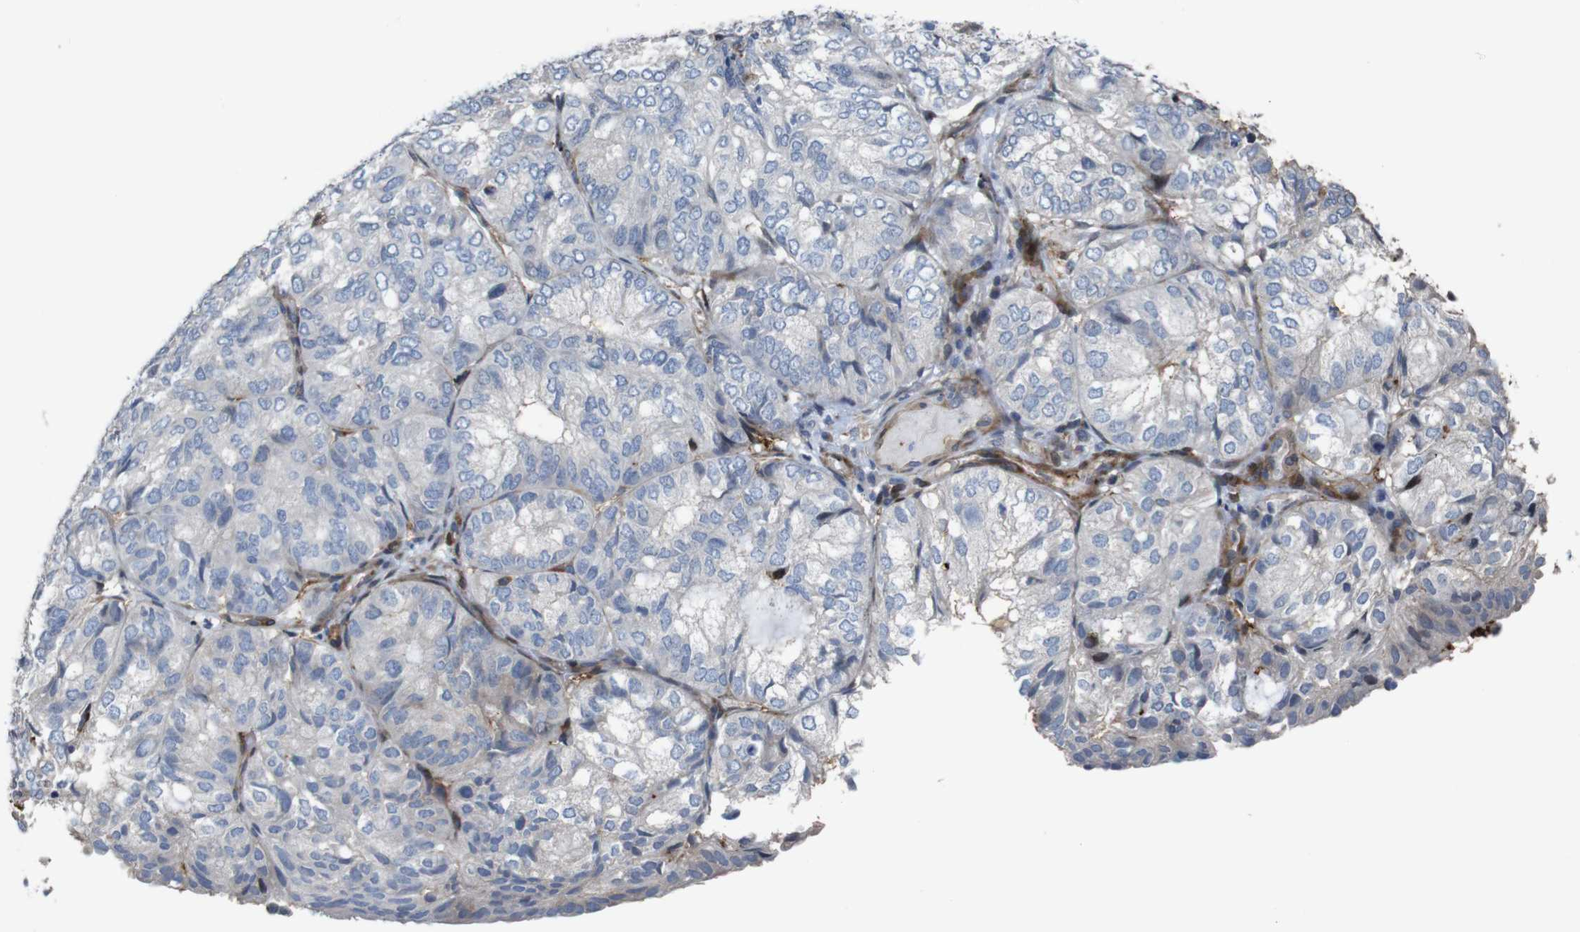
{"staining": {"intensity": "weak", "quantity": "25%-75%", "location": "cytoplasmic/membranous"}, "tissue": "endometrial cancer", "cell_type": "Tumor cells", "image_type": "cancer", "snomed": [{"axis": "morphology", "description": "Adenocarcinoma, NOS"}, {"axis": "topography", "description": "Uterus"}], "caption": "Endometrial cancer (adenocarcinoma) tissue exhibits weak cytoplasmic/membranous expression in about 25%-75% of tumor cells", "gene": "PCOLCE2", "patient": {"sex": "female", "age": 60}}